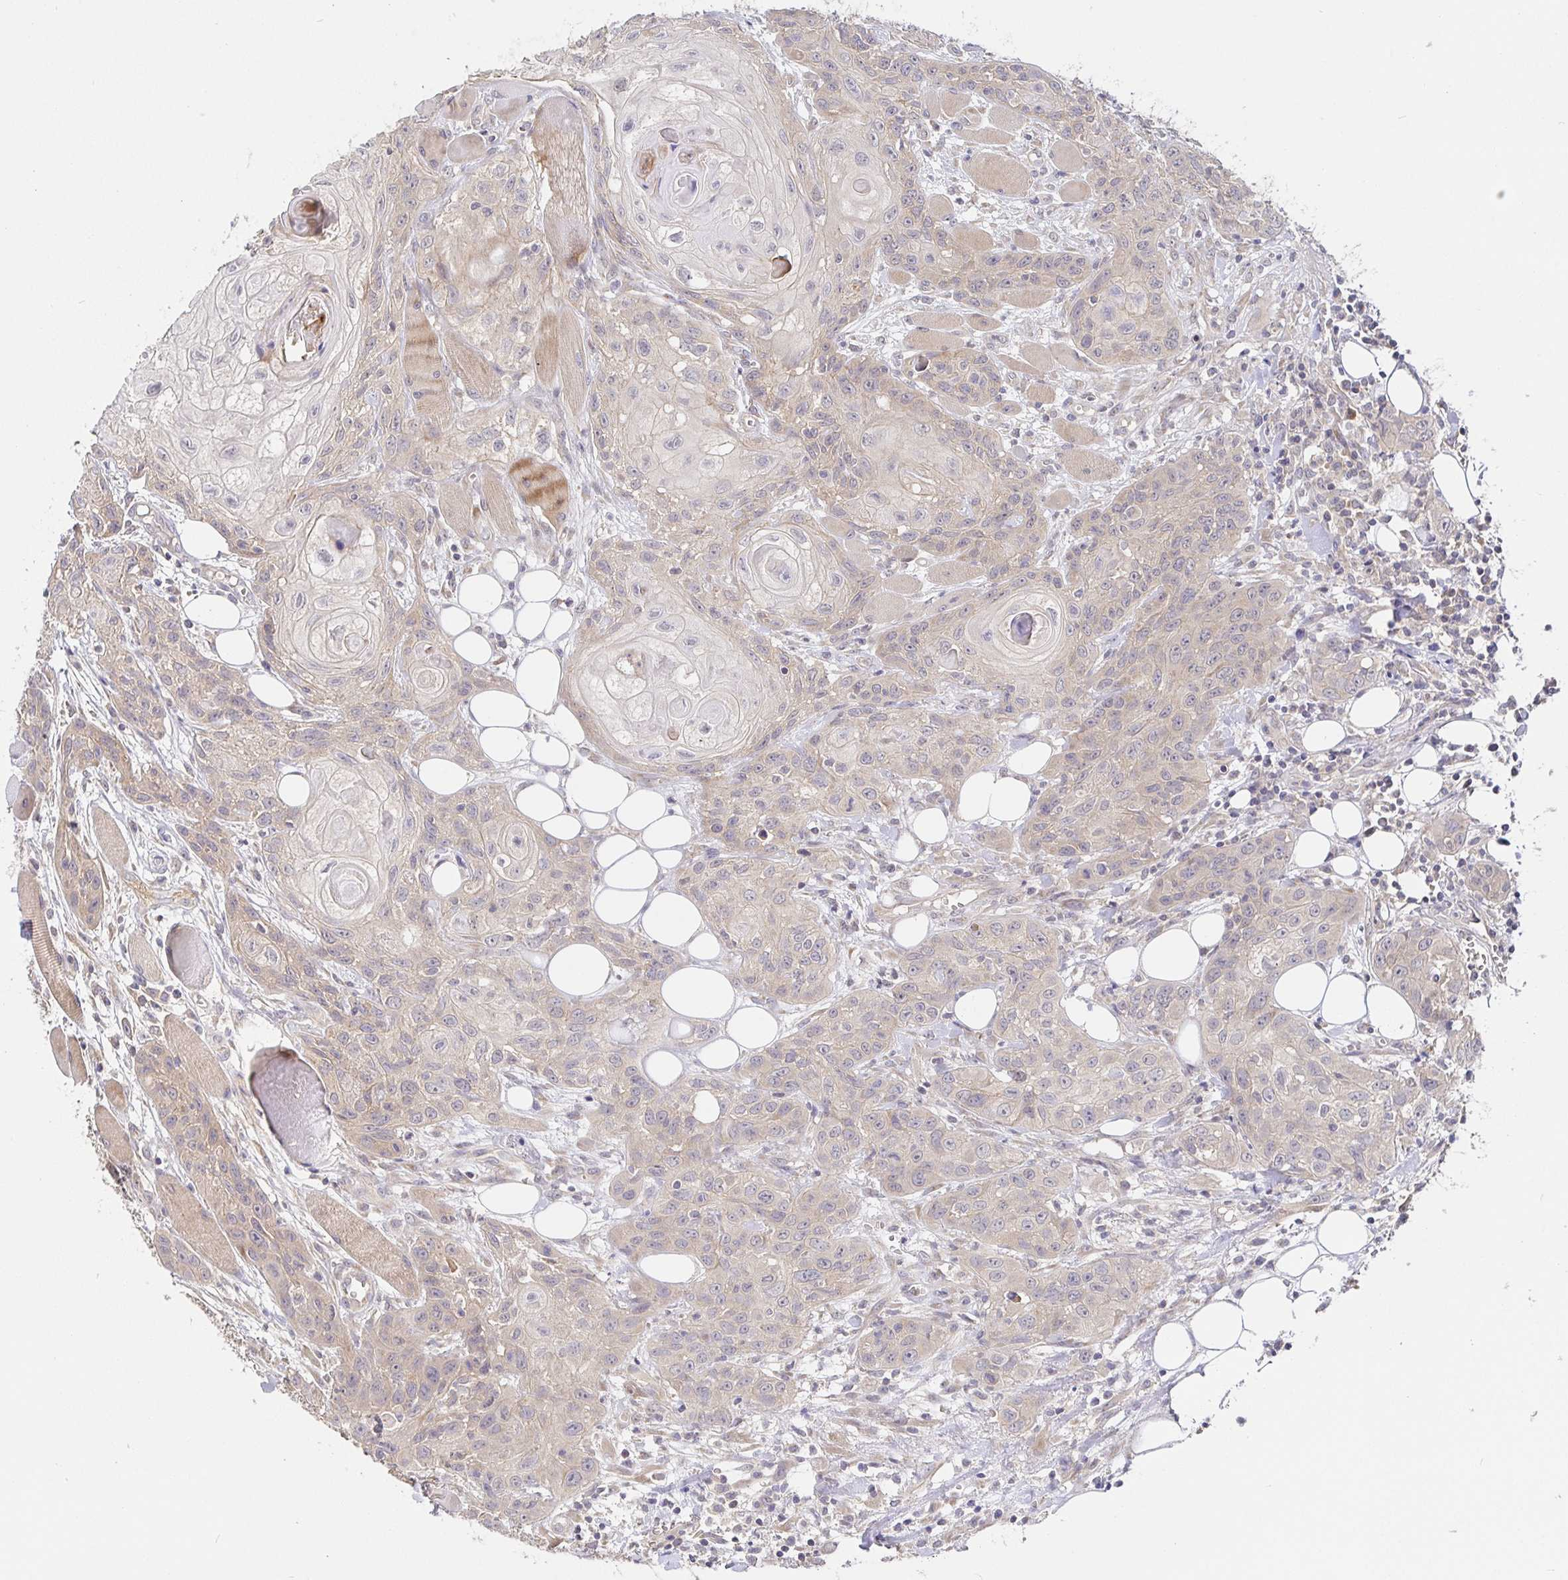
{"staining": {"intensity": "weak", "quantity": "25%-75%", "location": "cytoplasmic/membranous"}, "tissue": "head and neck cancer", "cell_type": "Tumor cells", "image_type": "cancer", "snomed": [{"axis": "morphology", "description": "Squamous cell carcinoma, NOS"}, {"axis": "topography", "description": "Oral tissue"}, {"axis": "topography", "description": "Head-Neck"}], "caption": "Immunohistochemistry of human squamous cell carcinoma (head and neck) reveals low levels of weak cytoplasmic/membranous expression in approximately 25%-75% of tumor cells.", "gene": "ZDHHC11", "patient": {"sex": "male", "age": 58}}